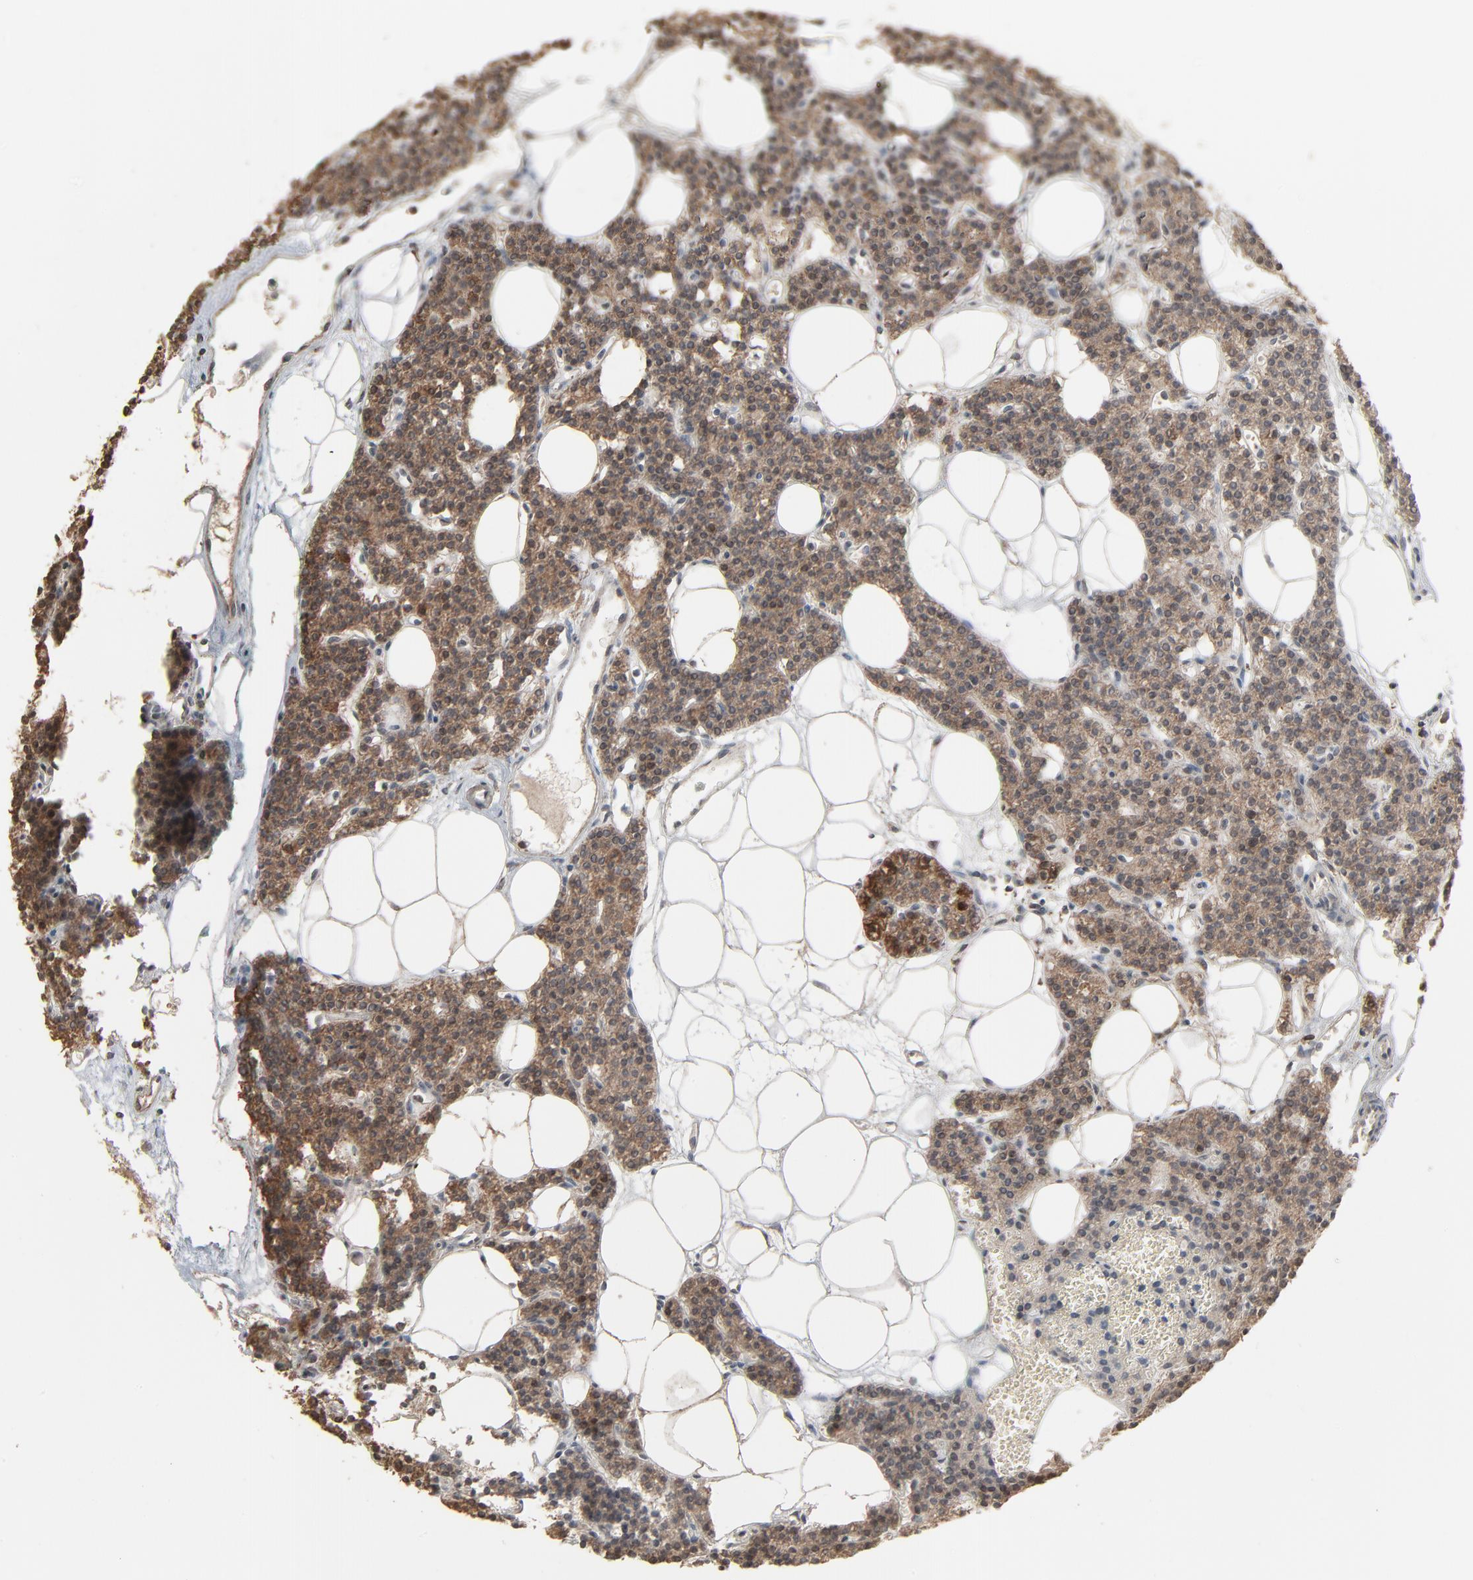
{"staining": {"intensity": "moderate", "quantity": ">75%", "location": "cytoplasmic/membranous"}, "tissue": "parathyroid gland", "cell_type": "Glandular cells", "image_type": "normal", "snomed": [{"axis": "morphology", "description": "Normal tissue, NOS"}, {"axis": "topography", "description": "Parathyroid gland"}], "caption": "Brown immunohistochemical staining in normal human parathyroid gland demonstrates moderate cytoplasmic/membranous staining in approximately >75% of glandular cells.", "gene": "DOCK8", "patient": {"sex": "male", "age": 24}}